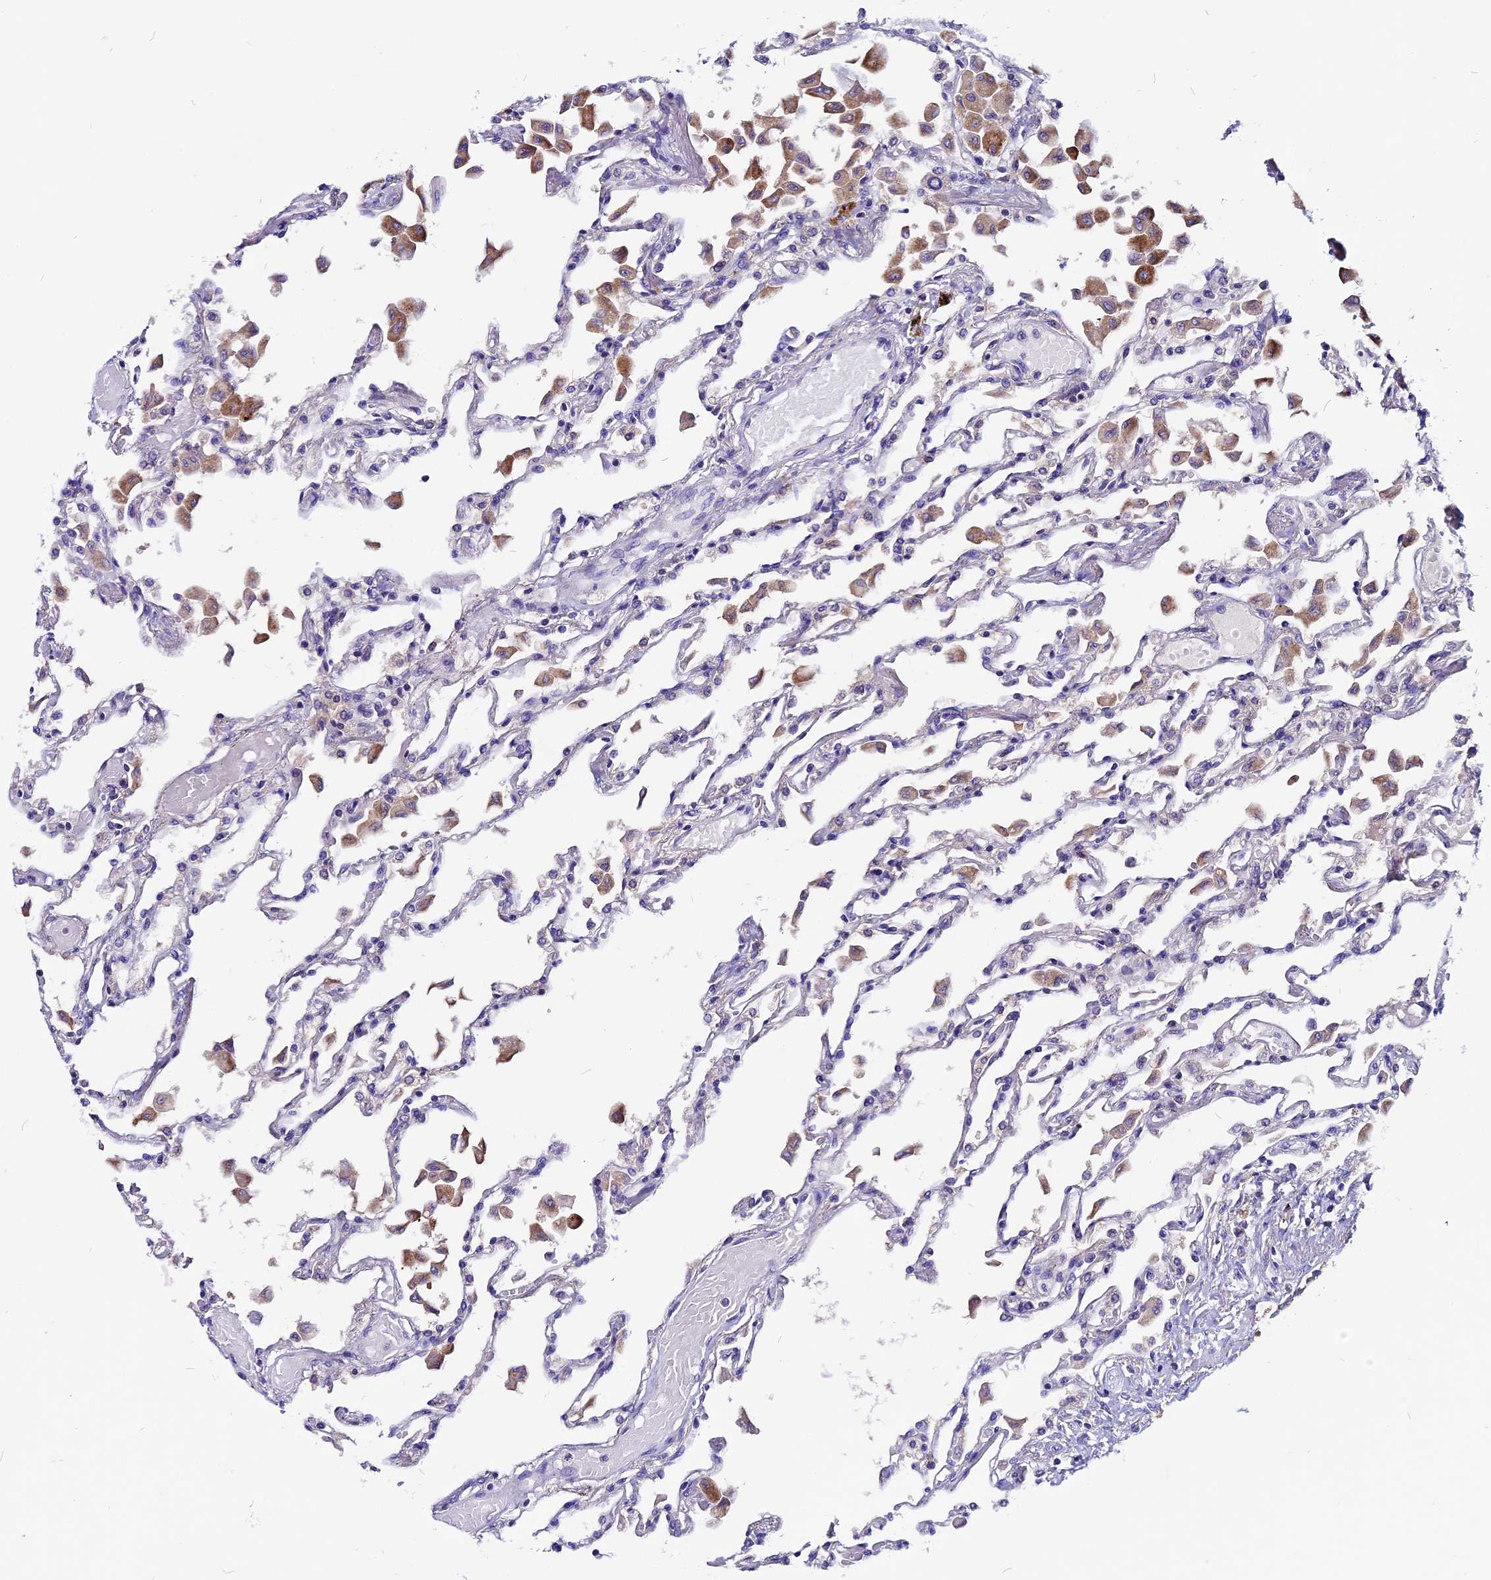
{"staining": {"intensity": "negative", "quantity": "none", "location": "none"}, "tissue": "lung", "cell_type": "Alveolar cells", "image_type": "normal", "snomed": [{"axis": "morphology", "description": "Normal tissue, NOS"}, {"axis": "topography", "description": "Bronchus"}, {"axis": "topography", "description": "Lung"}], "caption": "There is no significant expression in alveolar cells of lung. (Brightfield microscopy of DAB (3,3'-diaminobenzidine) IHC at high magnification).", "gene": "CCBE1", "patient": {"sex": "female", "age": 49}}